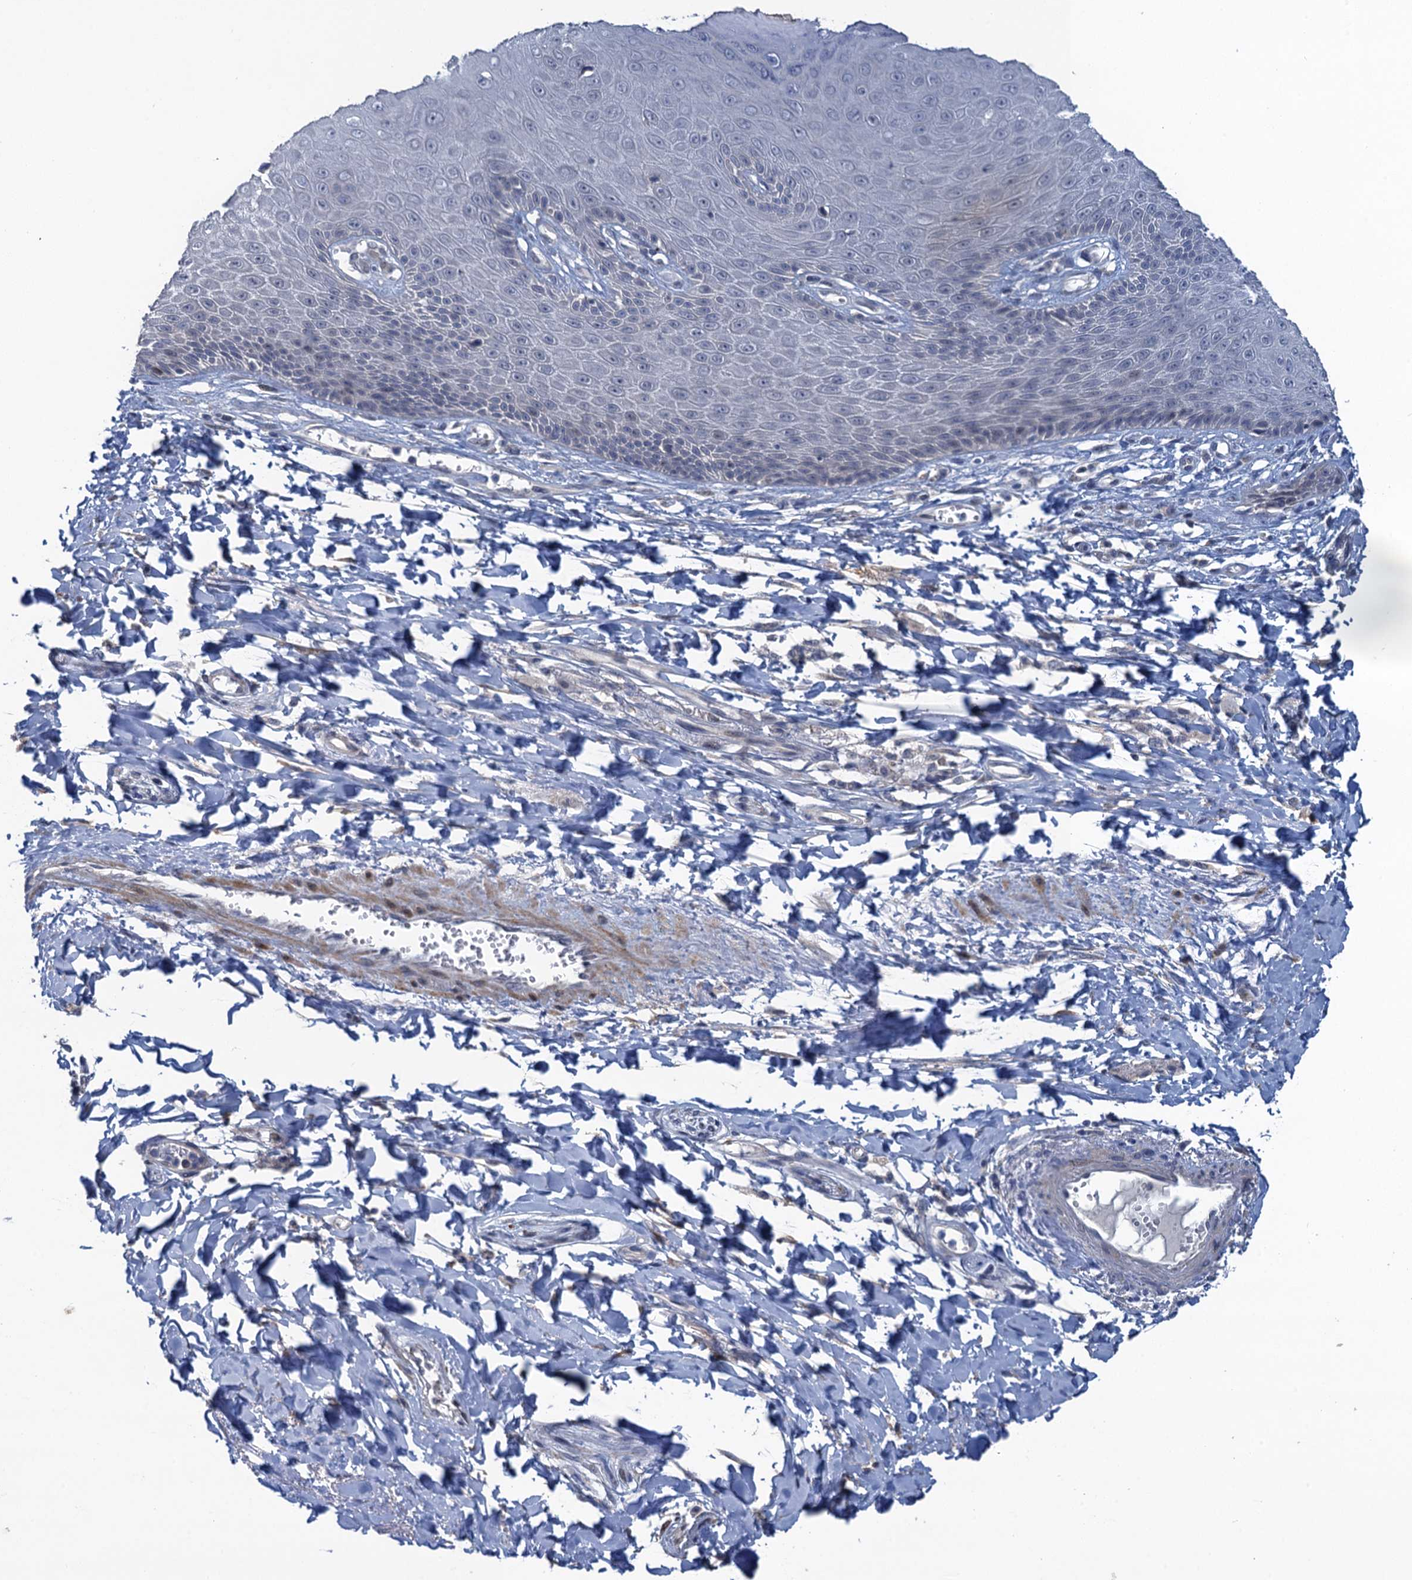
{"staining": {"intensity": "negative", "quantity": "none", "location": "none"}, "tissue": "skin", "cell_type": "Epidermal cells", "image_type": "normal", "snomed": [{"axis": "morphology", "description": "Normal tissue, NOS"}, {"axis": "topography", "description": "Anal"}], "caption": "This is a image of IHC staining of unremarkable skin, which shows no expression in epidermal cells.", "gene": "MRFAP1", "patient": {"sex": "male", "age": 78}}